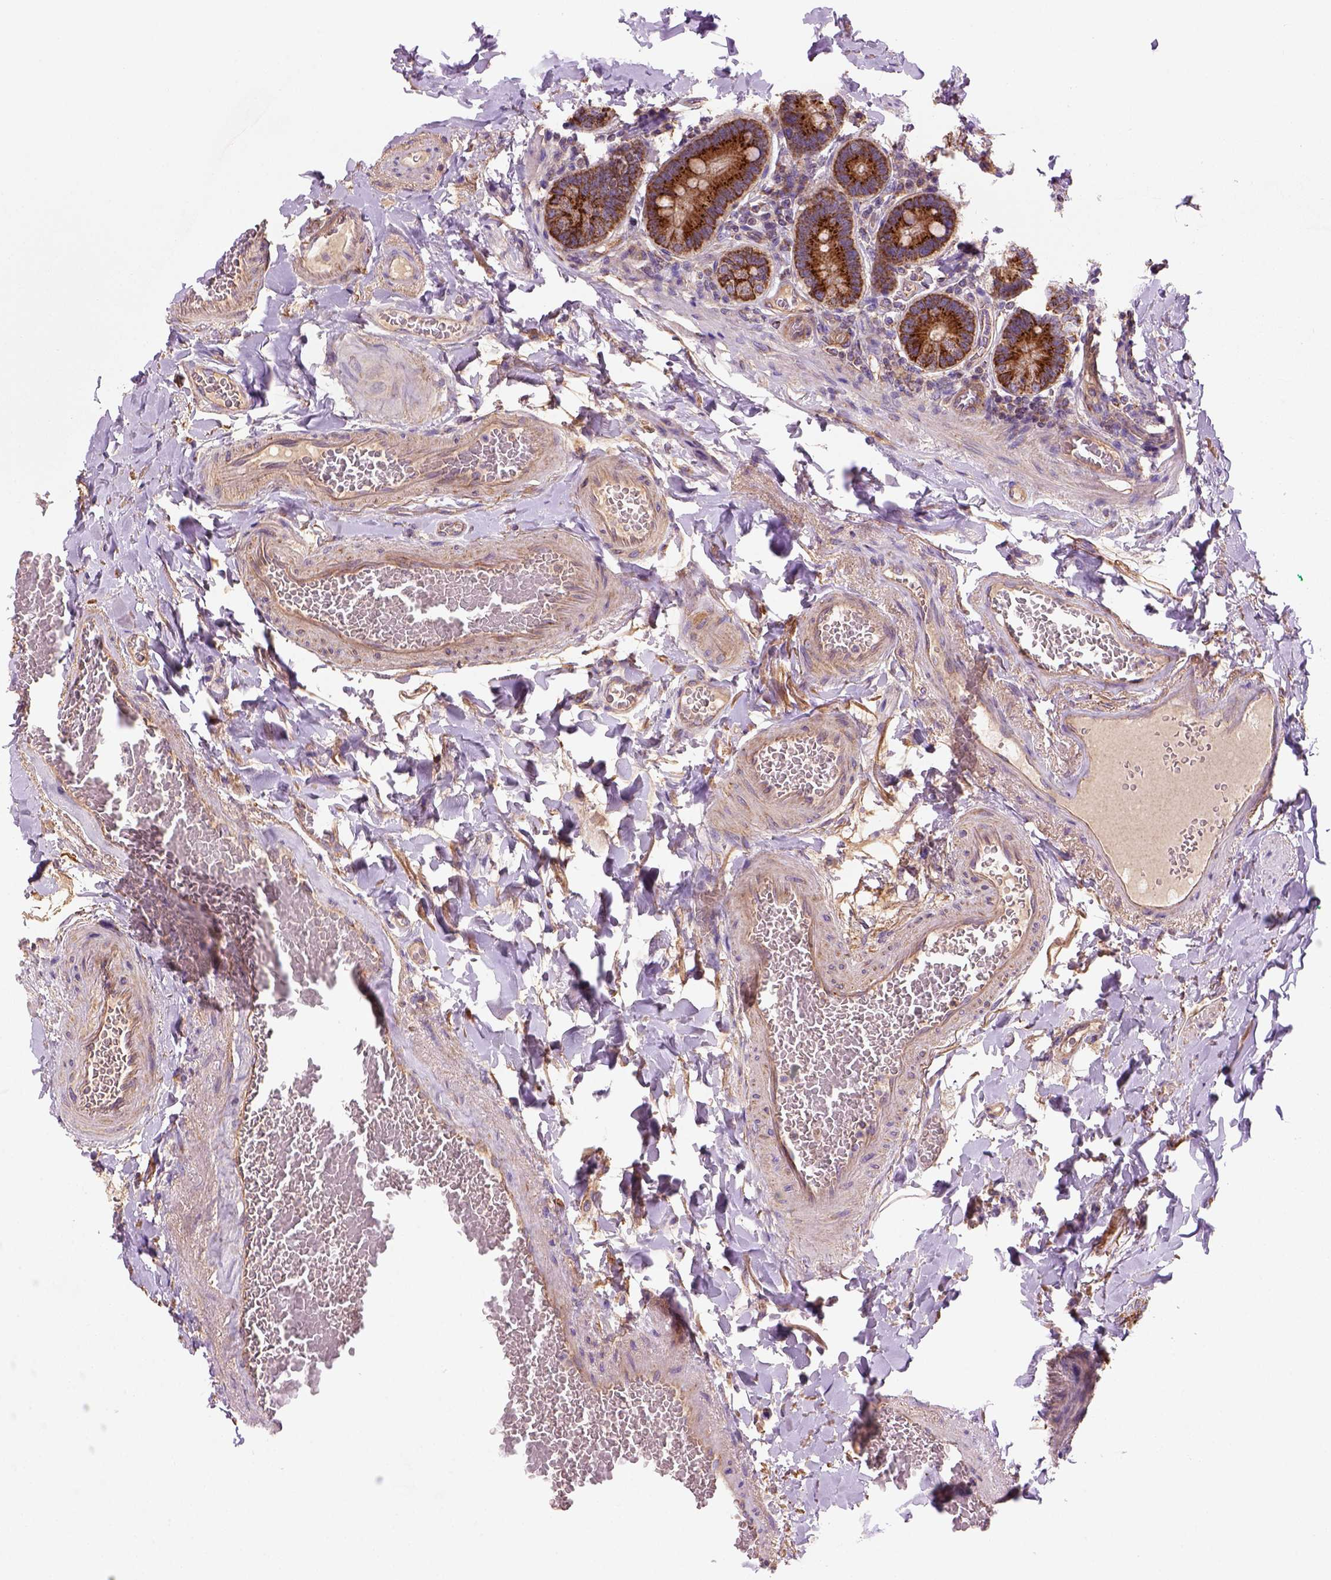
{"staining": {"intensity": "strong", "quantity": ">75%", "location": "cytoplasmic/membranous"}, "tissue": "duodenum", "cell_type": "Glandular cells", "image_type": "normal", "snomed": [{"axis": "morphology", "description": "Normal tissue, NOS"}, {"axis": "topography", "description": "Duodenum"}], "caption": "Glandular cells display high levels of strong cytoplasmic/membranous expression in about >75% of cells in unremarkable human duodenum.", "gene": "WARS2", "patient": {"sex": "female", "age": 62}}